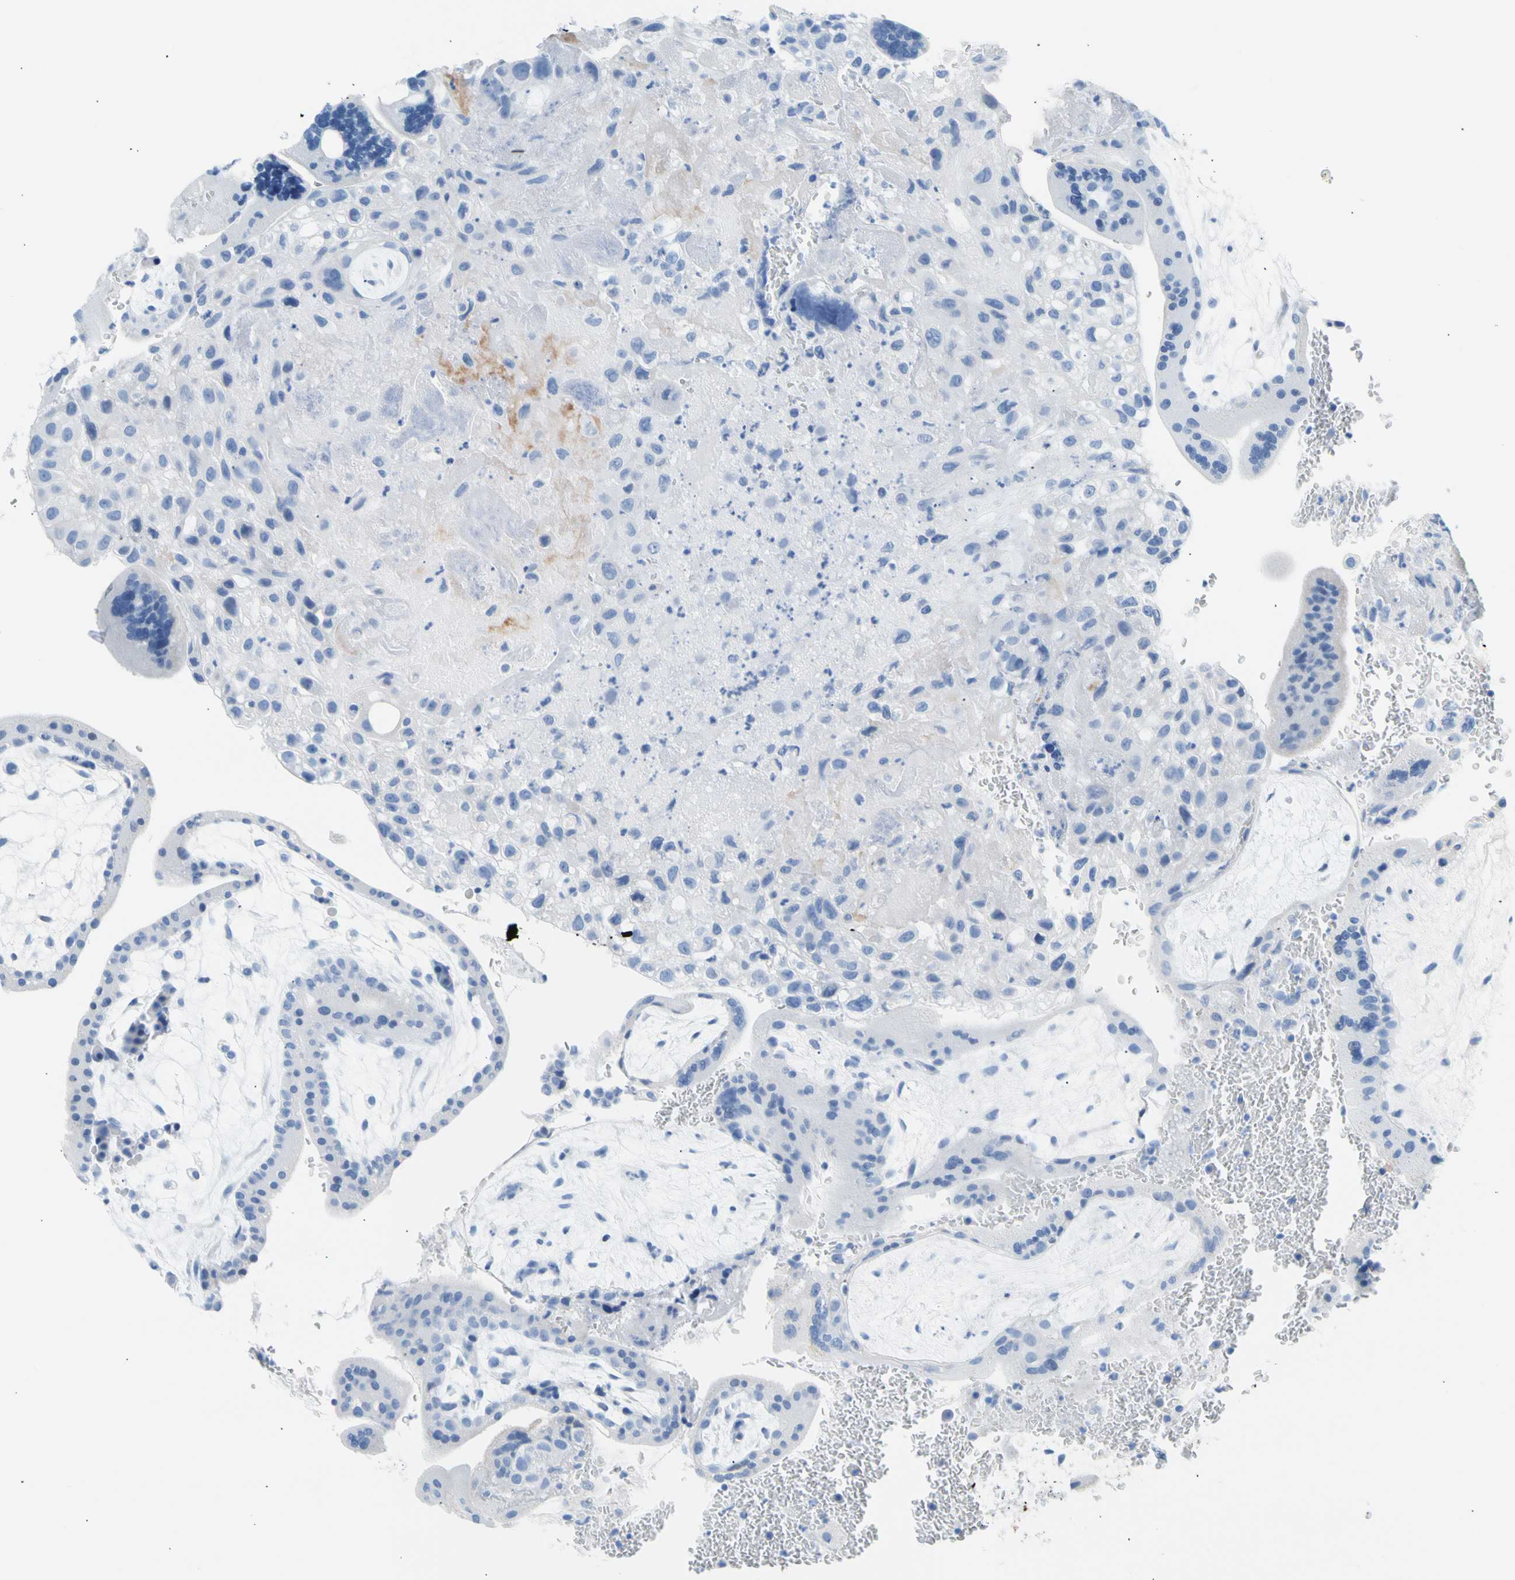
{"staining": {"intensity": "negative", "quantity": "none", "location": "none"}, "tissue": "placenta", "cell_type": "Decidual cells", "image_type": "normal", "snomed": [{"axis": "morphology", "description": "Normal tissue, NOS"}, {"axis": "topography", "description": "Placenta"}], "caption": "IHC micrograph of normal placenta: placenta stained with DAB demonstrates no significant protein positivity in decidual cells.", "gene": "CEL", "patient": {"sex": "female", "age": 35}}